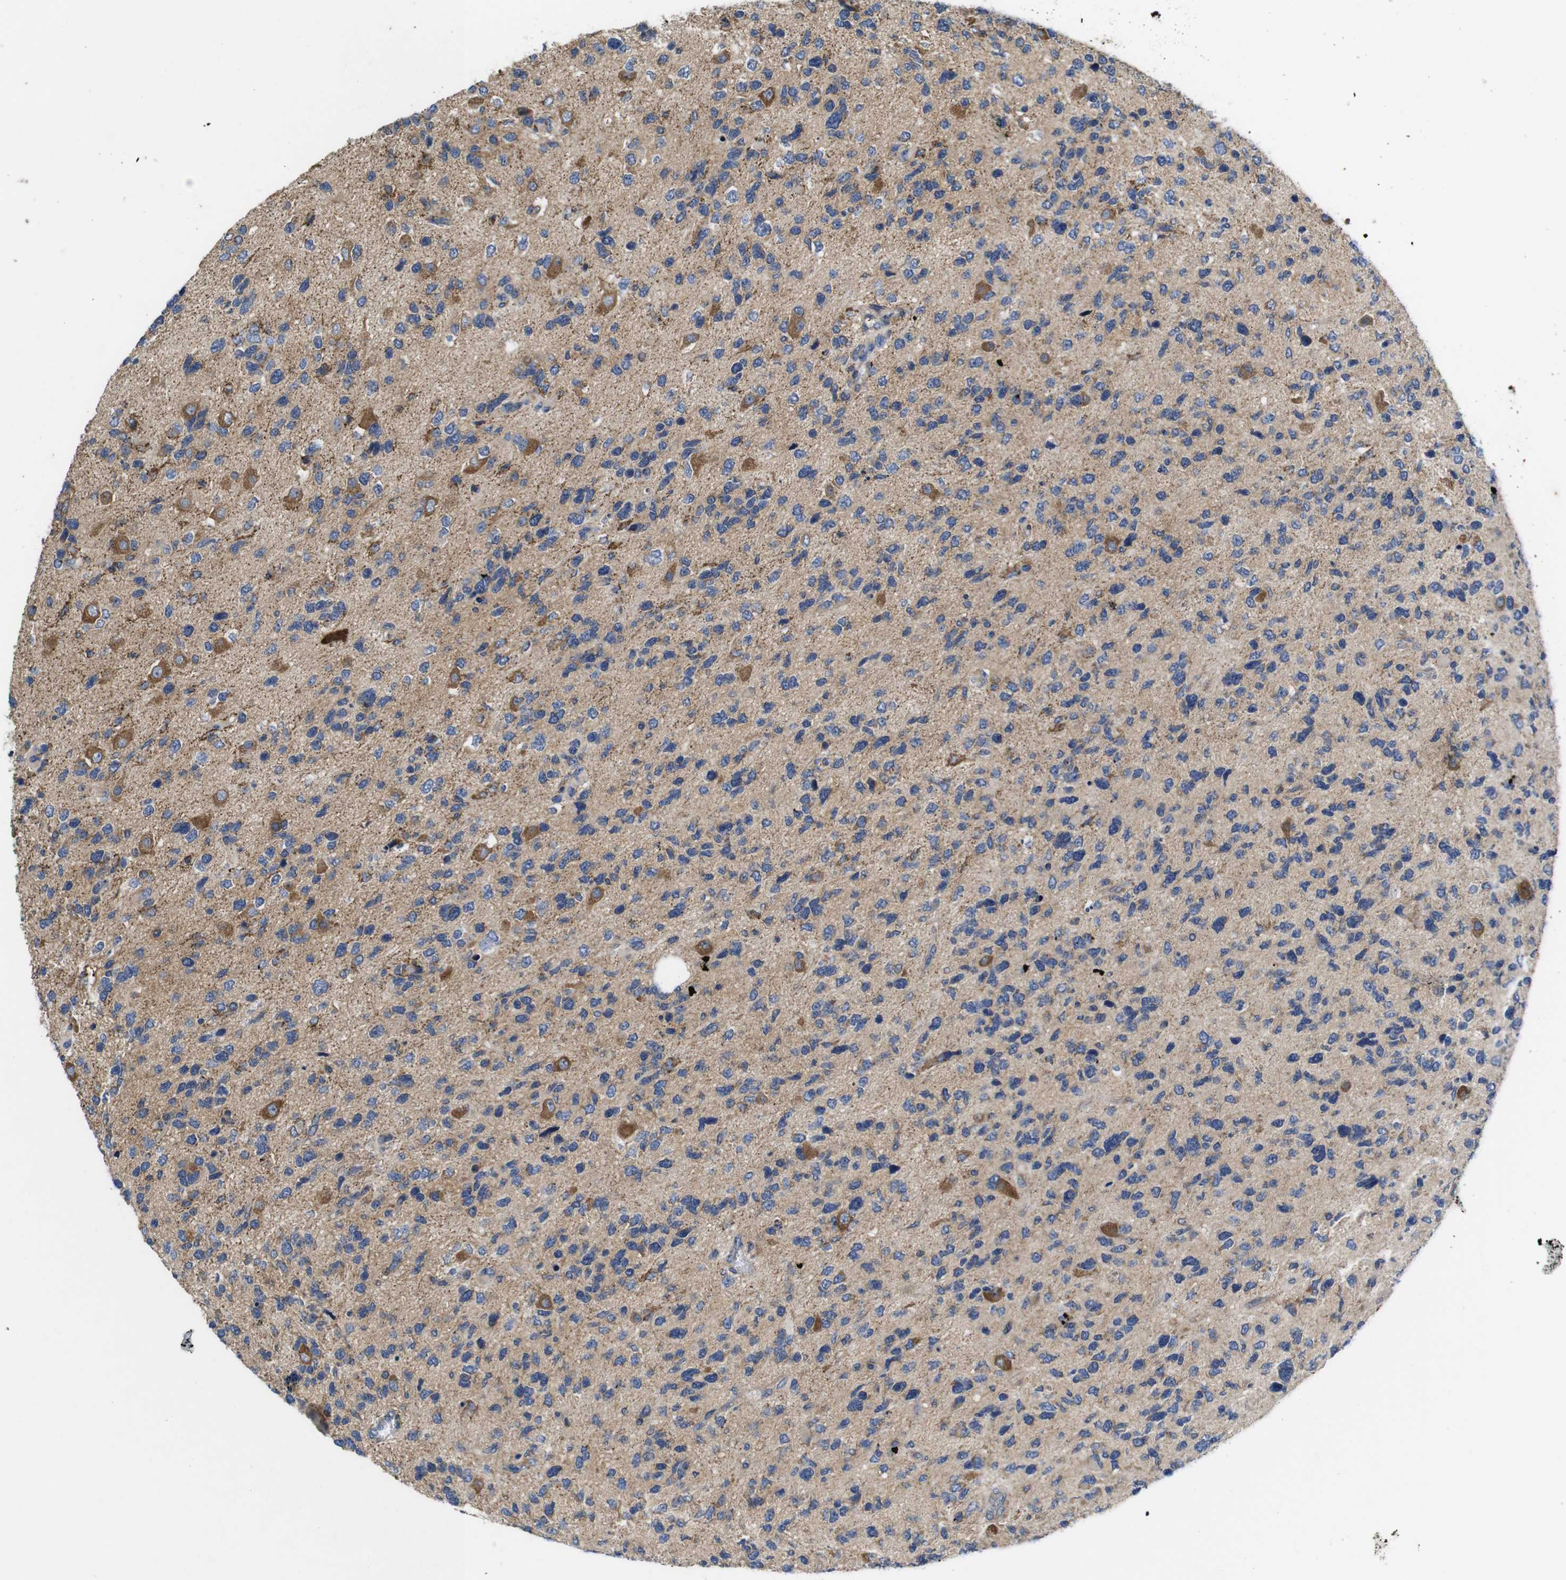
{"staining": {"intensity": "moderate", "quantity": "<25%", "location": "cytoplasmic/membranous"}, "tissue": "glioma", "cell_type": "Tumor cells", "image_type": "cancer", "snomed": [{"axis": "morphology", "description": "Glioma, malignant, High grade"}, {"axis": "topography", "description": "Brain"}], "caption": "Malignant glioma (high-grade) stained for a protein (brown) exhibits moderate cytoplasmic/membranous positive expression in approximately <25% of tumor cells.", "gene": "MARCHF7", "patient": {"sex": "female", "age": 58}}